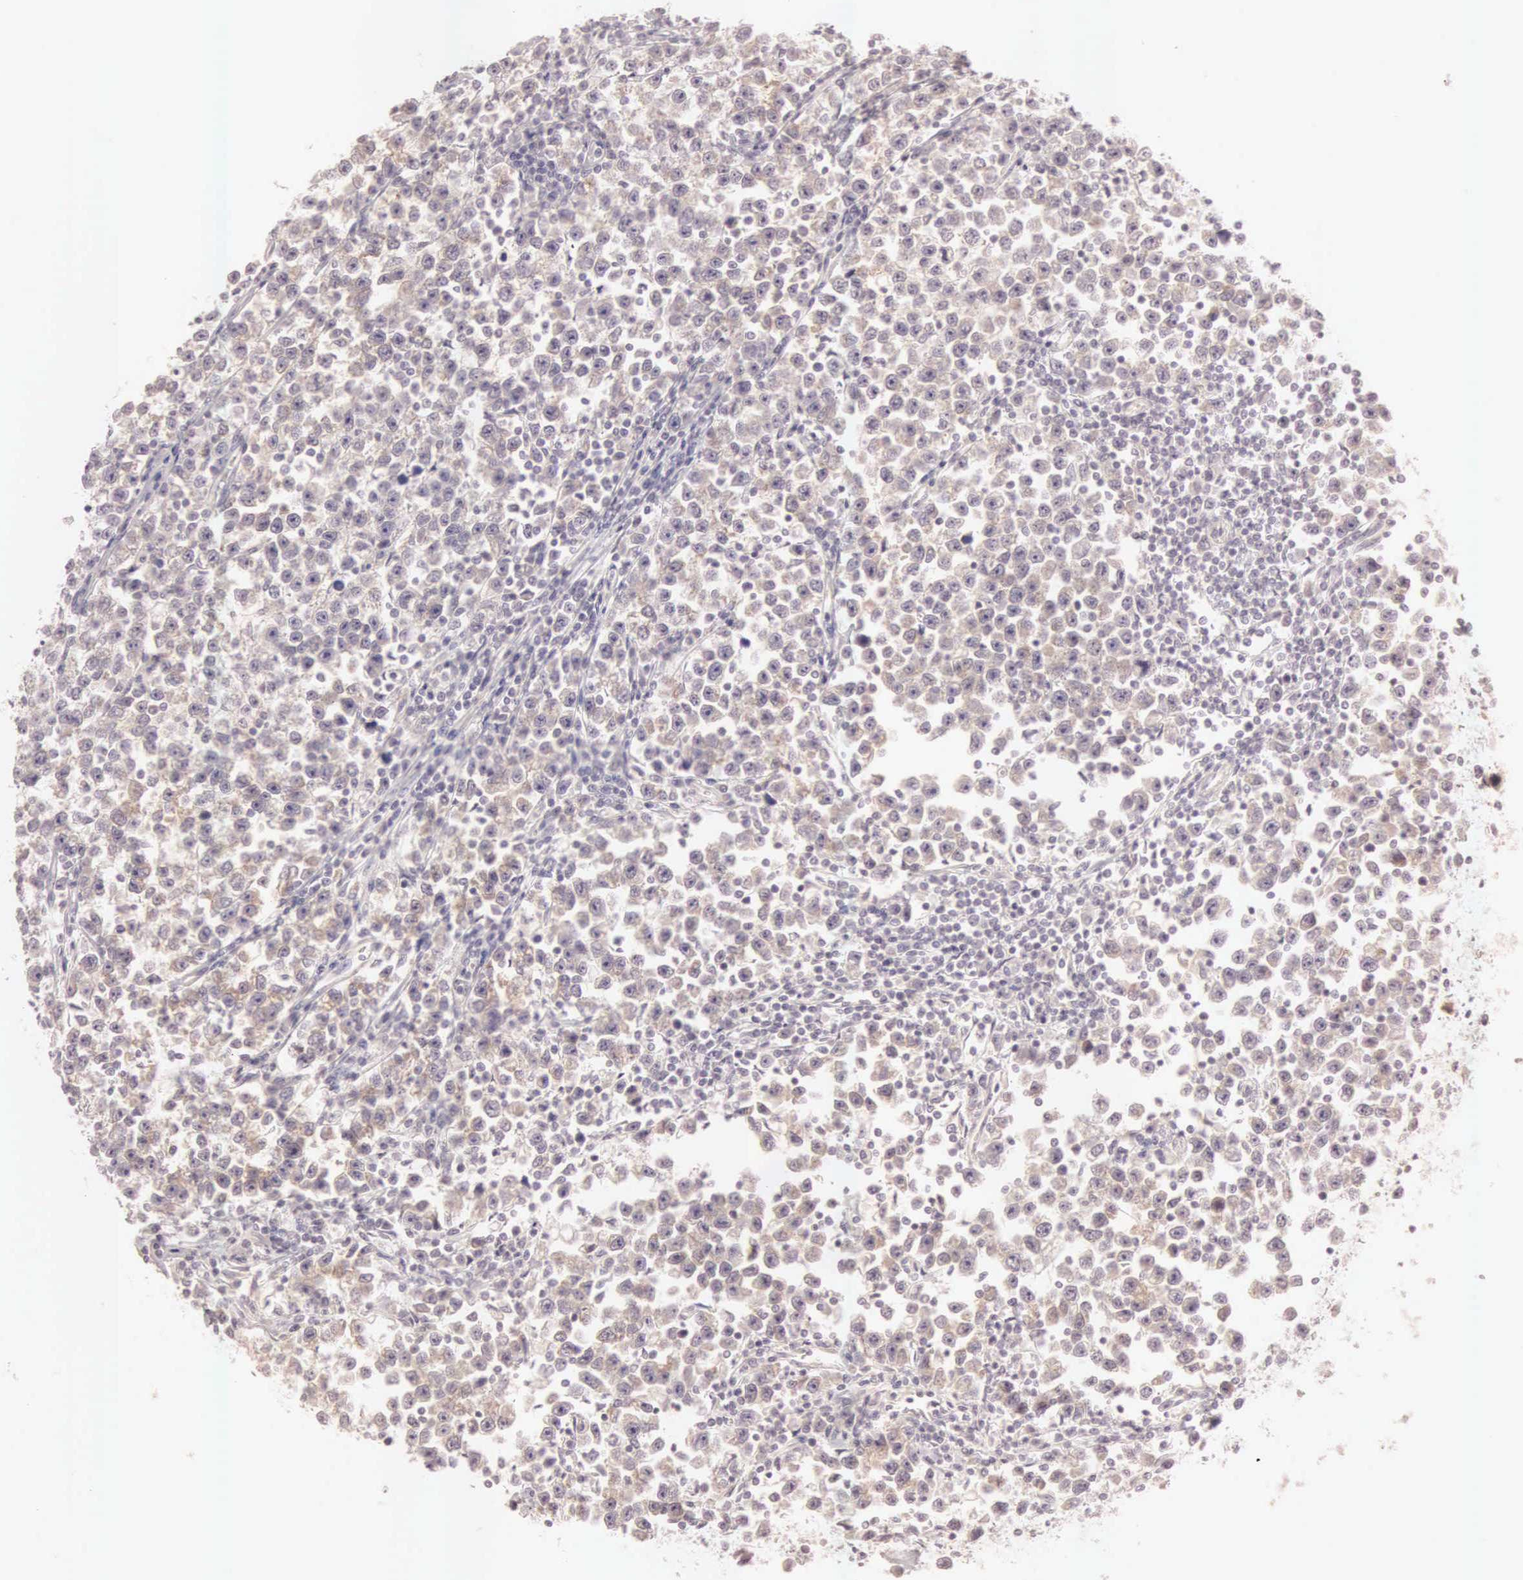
{"staining": {"intensity": "weak", "quantity": ">75%", "location": "cytoplasmic/membranous"}, "tissue": "testis cancer", "cell_type": "Tumor cells", "image_type": "cancer", "snomed": [{"axis": "morphology", "description": "Seminoma, NOS"}, {"axis": "topography", "description": "Testis"}], "caption": "Immunohistochemical staining of testis cancer (seminoma) reveals low levels of weak cytoplasmic/membranous positivity in about >75% of tumor cells.", "gene": "CEP170B", "patient": {"sex": "male", "age": 43}}